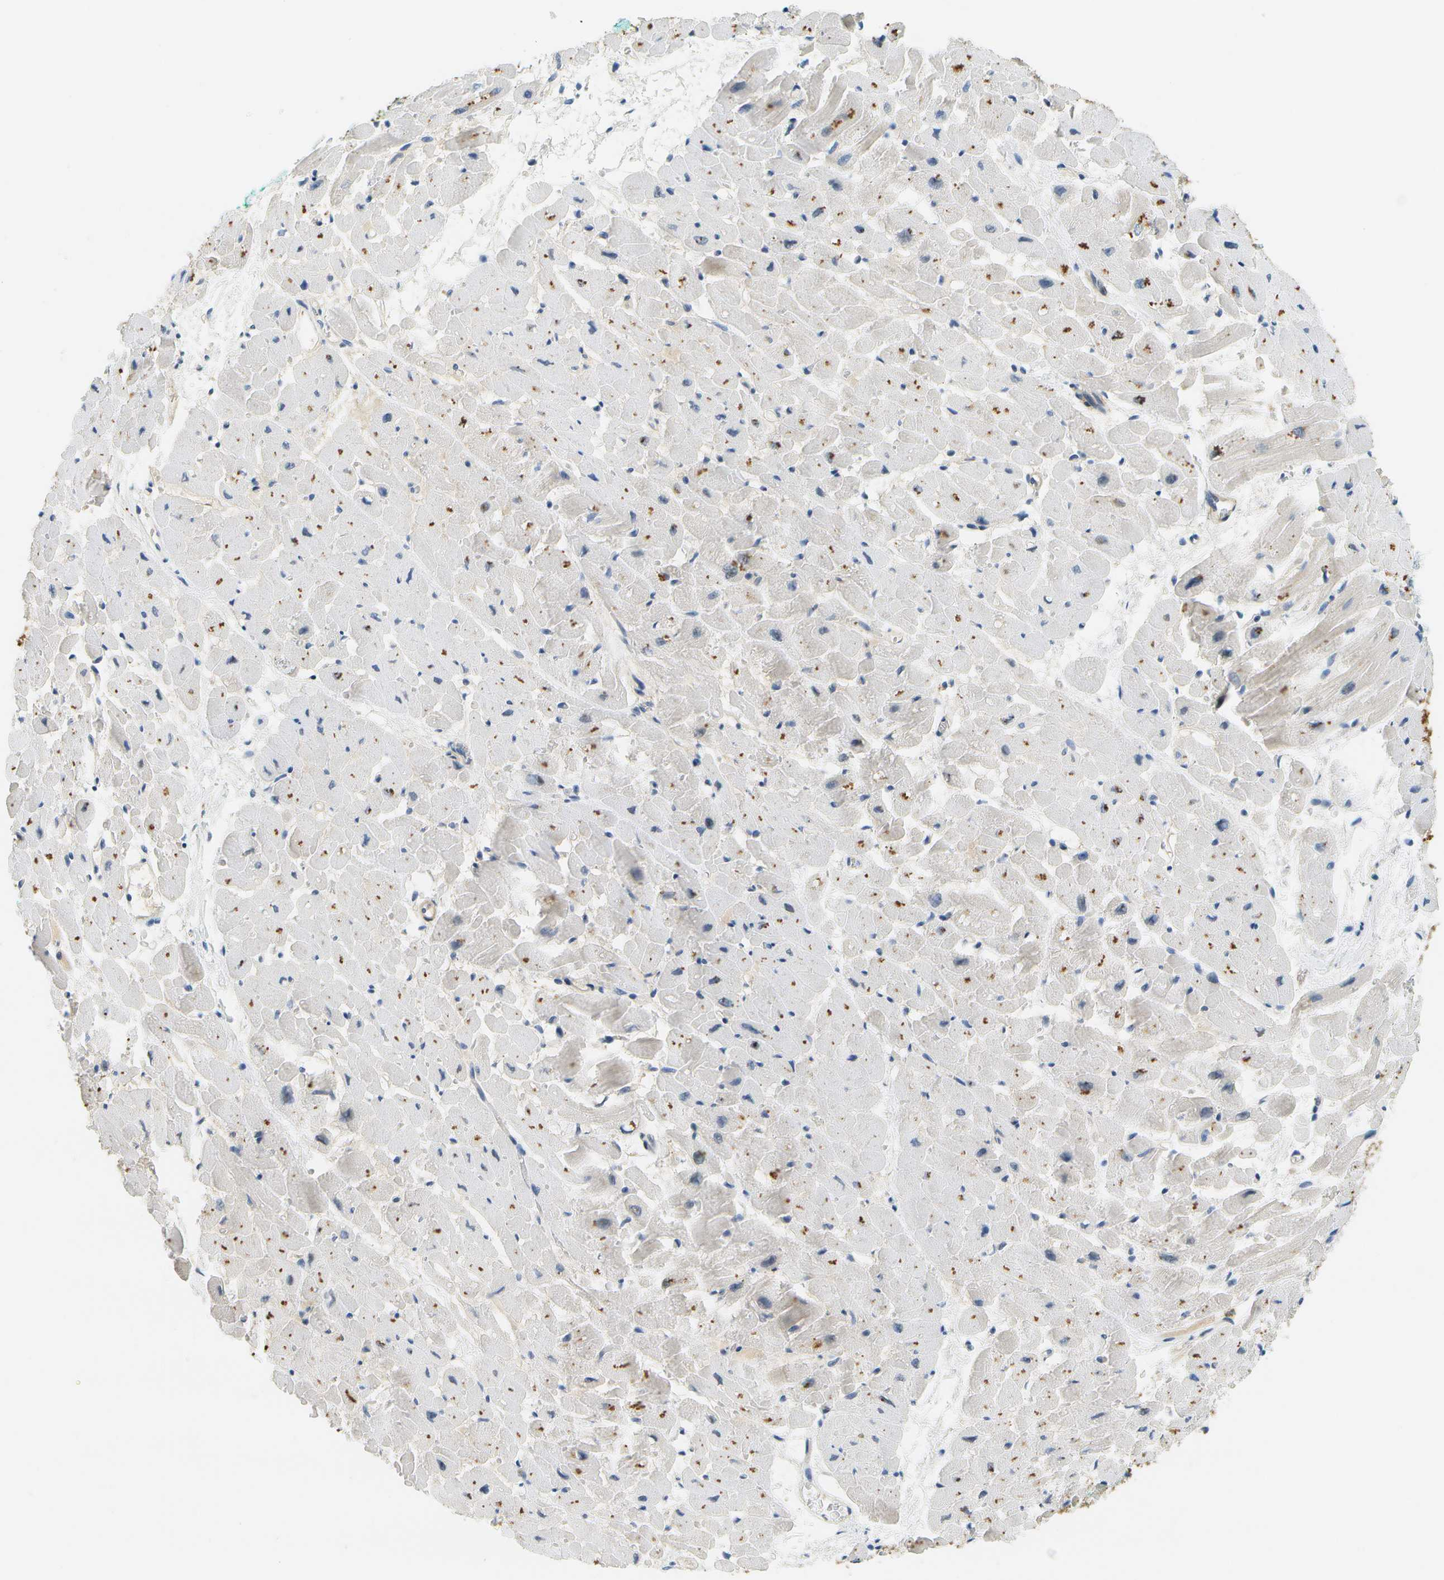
{"staining": {"intensity": "strong", "quantity": "<25%", "location": "cytoplasmic/membranous"}, "tissue": "heart muscle", "cell_type": "Cardiomyocytes", "image_type": "normal", "snomed": [{"axis": "morphology", "description": "Normal tissue, NOS"}, {"axis": "topography", "description": "Heart"}], "caption": "Approximately <25% of cardiomyocytes in unremarkable heart muscle reveal strong cytoplasmic/membranous protein expression as visualized by brown immunohistochemical staining.", "gene": "RASGRP2", "patient": {"sex": "male", "age": 45}}